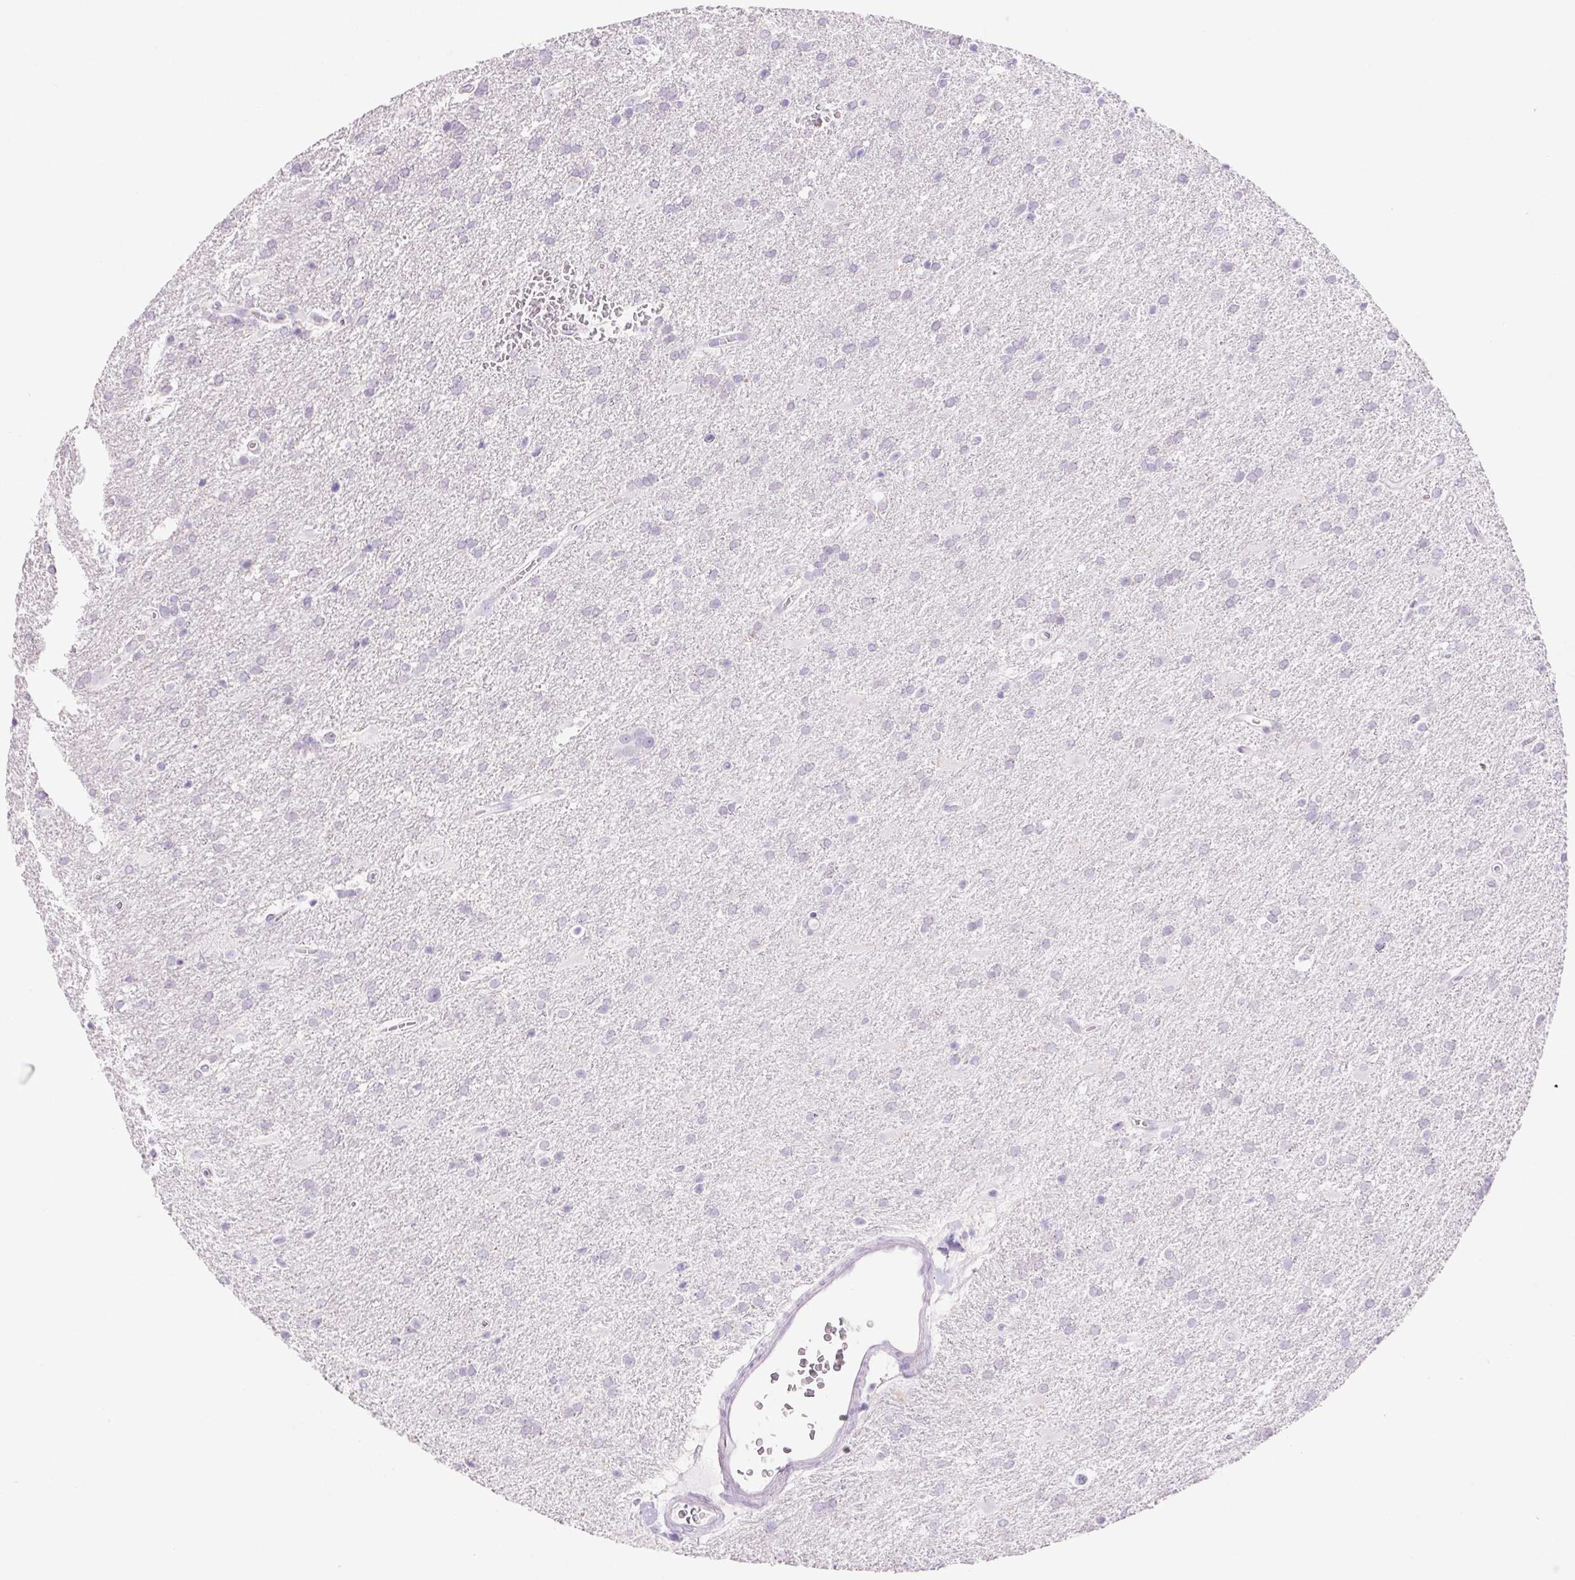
{"staining": {"intensity": "negative", "quantity": "none", "location": "none"}, "tissue": "glioma", "cell_type": "Tumor cells", "image_type": "cancer", "snomed": [{"axis": "morphology", "description": "Glioma, malignant, Low grade"}, {"axis": "topography", "description": "Brain"}], "caption": "This is a photomicrograph of immunohistochemistry (IHC) staining of glioma, which shows no staining in tumor cells.", "gene": "ERP27", "patient": {"sex": "male", "age": 66}}